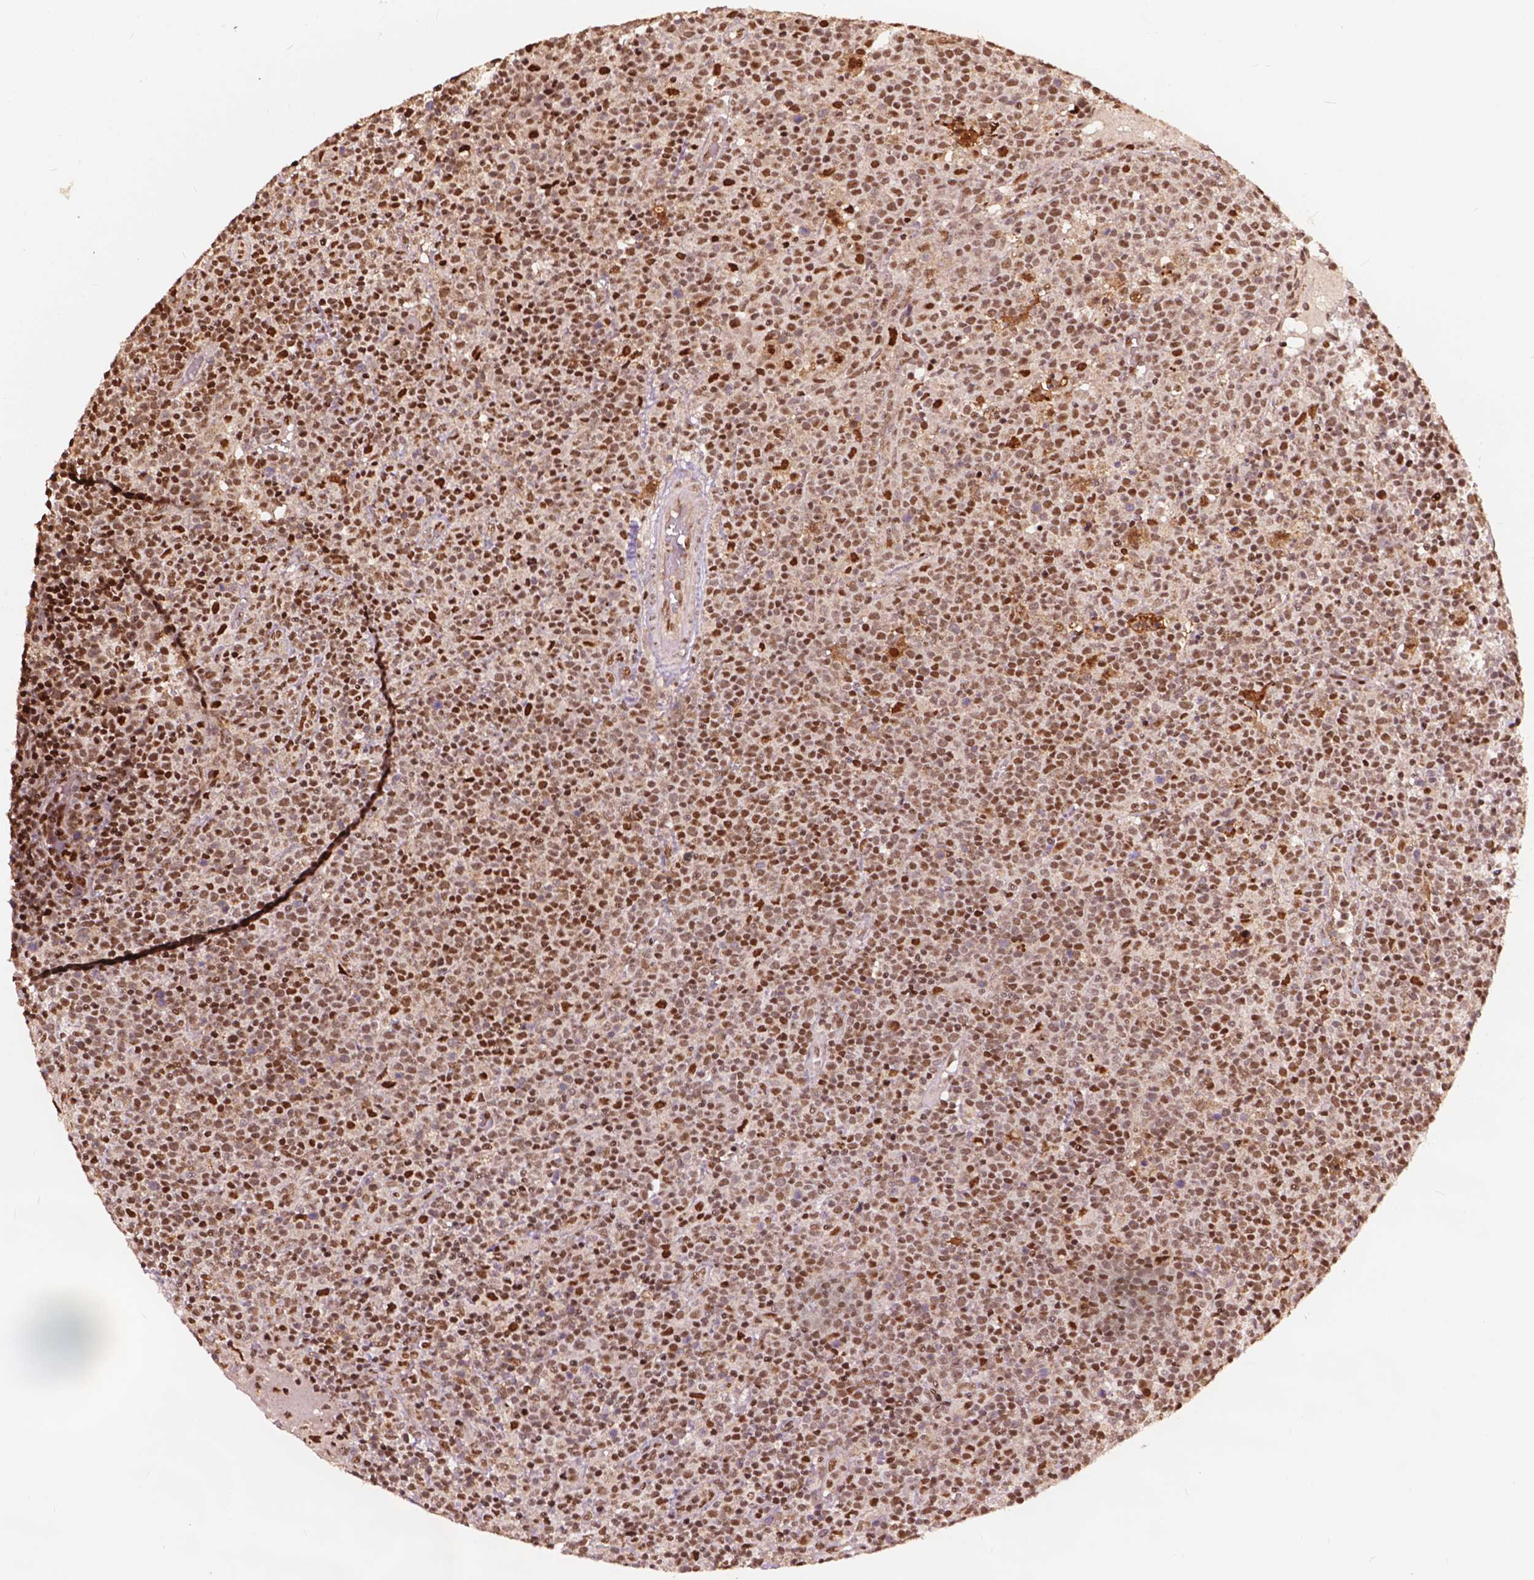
{"staining": {"intensity": "moderate", "quantity": ">75%", "location": "nuclear"}, "tissue": "lymphoma", "cell_type": "Tumor cells", "image_type": "cancer", "snomed": [{"axis": "morphology", "description": "Malignant lymphoma, non-Hodgkin's type, High grade"}, {"axis": "topography", "description": "Lymph node"}], "caption": "High-power microscopy captured an immunohistochemistry image of malignant lymphoma, non-Hodgkin's type (high-grade), revealing moderate nuclear staining in about >75% of tumor cells.", "gene": "ANP32B", "patient": {"sex": "male", "age": 61}}